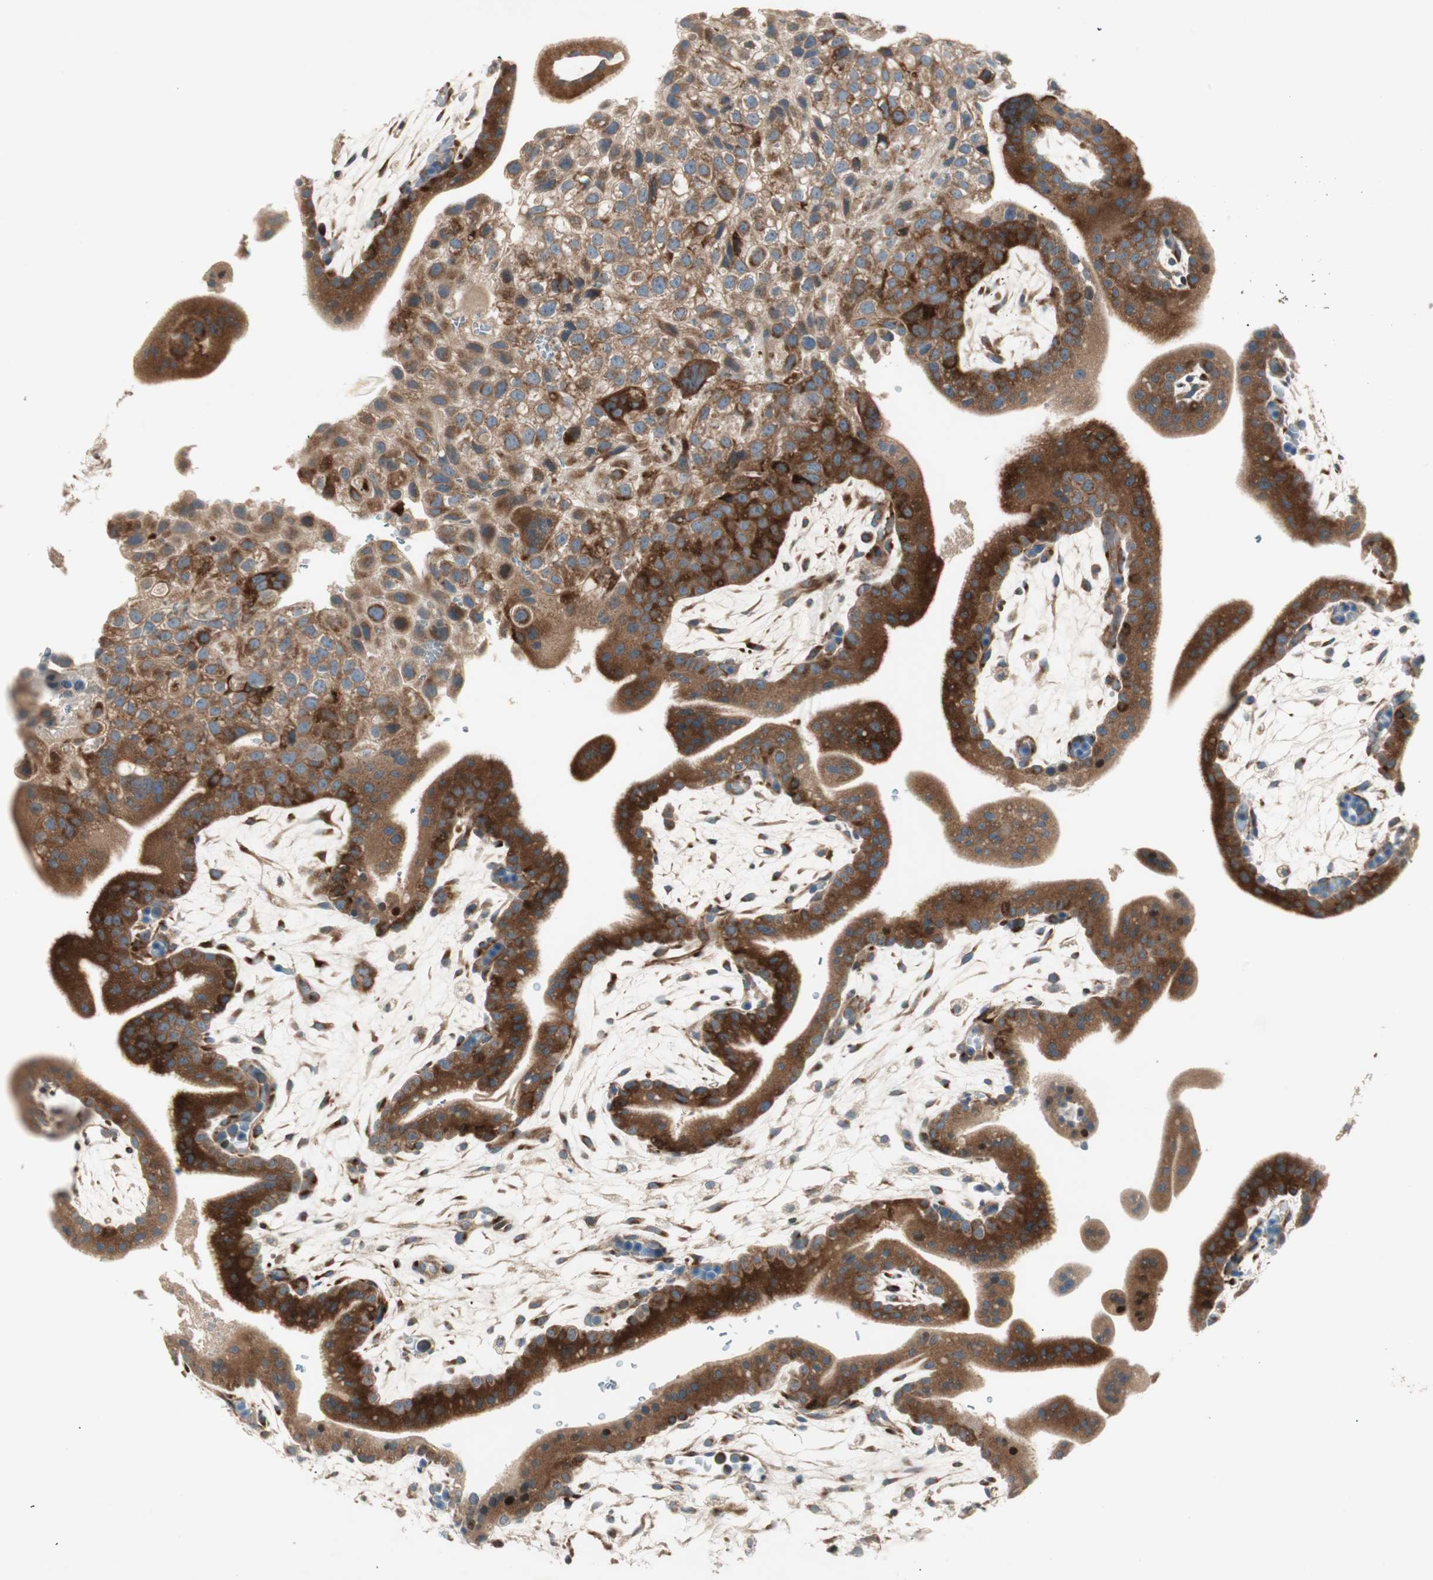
{"staining": {"intensity": "moderate", "quantity": ">75%", "location": "cytoplasmic/membranous"}, "tissue": "placenta", "cell_type": "Decidual cells", "image_type": "normal", "snomed": [{"axis": "morphology", "description": "Normal tissue, NOS"}, {"axis": "topography", "description": "Placenta"}], "caption": "A micrograph of human placenta stained for a protein reveals moderate cytoplasmic/membranous brown staining in decidual cells. The protein of interest is shown in brown color, while the nuclei are stained blue.", "gene": "APOO", "patient": {"sex": "female", "age": 35}}